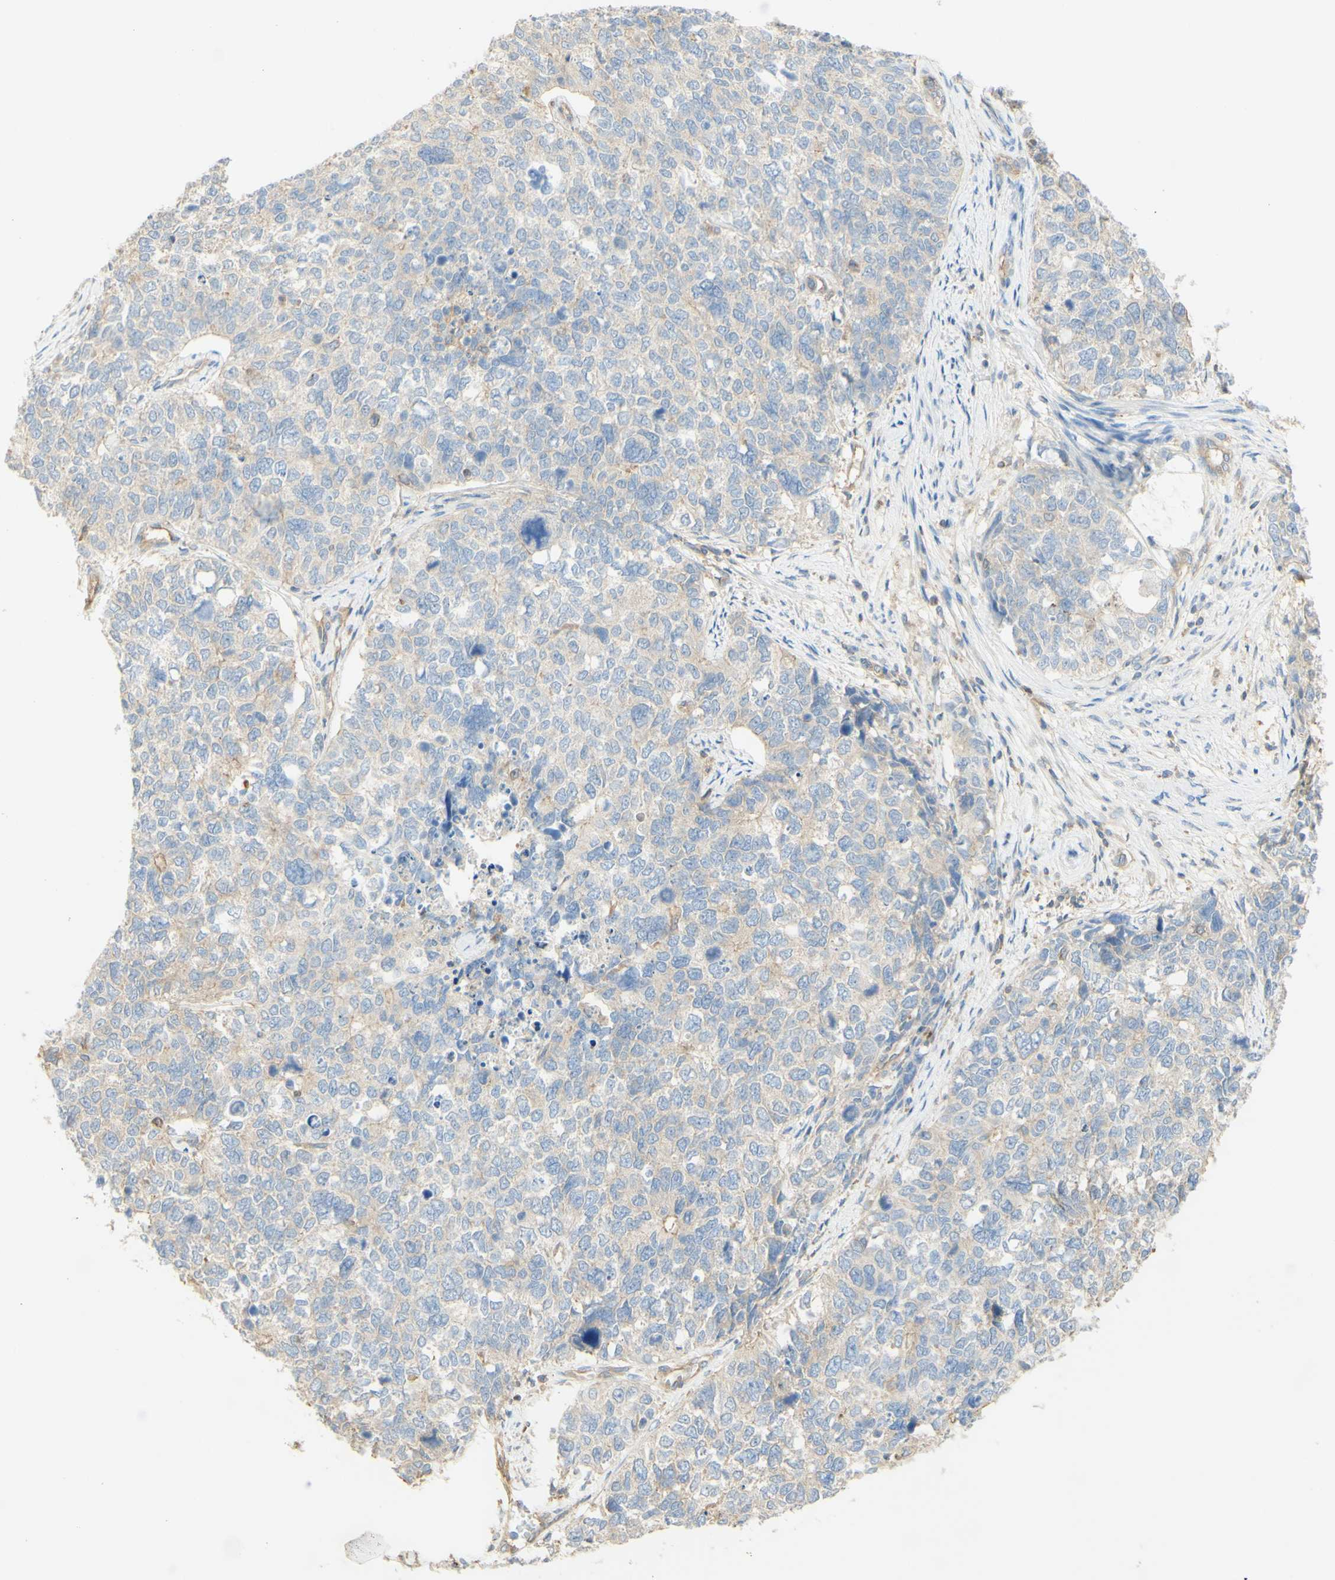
{"staining": {"intensity": "weak", "quantity": "25%-75%", "location": "cytoplasmic/membranous"}, "tissue": "cervical cancer", "cell_type": "Tumor cells", "image_type": "cancer", "snomed": [{"axis": "morphology", "description": "Squamous cell carcinoma, NOS"}, {"axis": "topography", "description": "Cervix"}], "caption": "High-power microscopy captured an immunohistochemistry (IHC) micrograph of cervical squamous cell carcinoma, revealing weak cytoplasmic/membranous staining in approximately 25%-75% of tumor cells.", "gene": "IKBKG", "patient": {"sex": "female", "age": 63}}